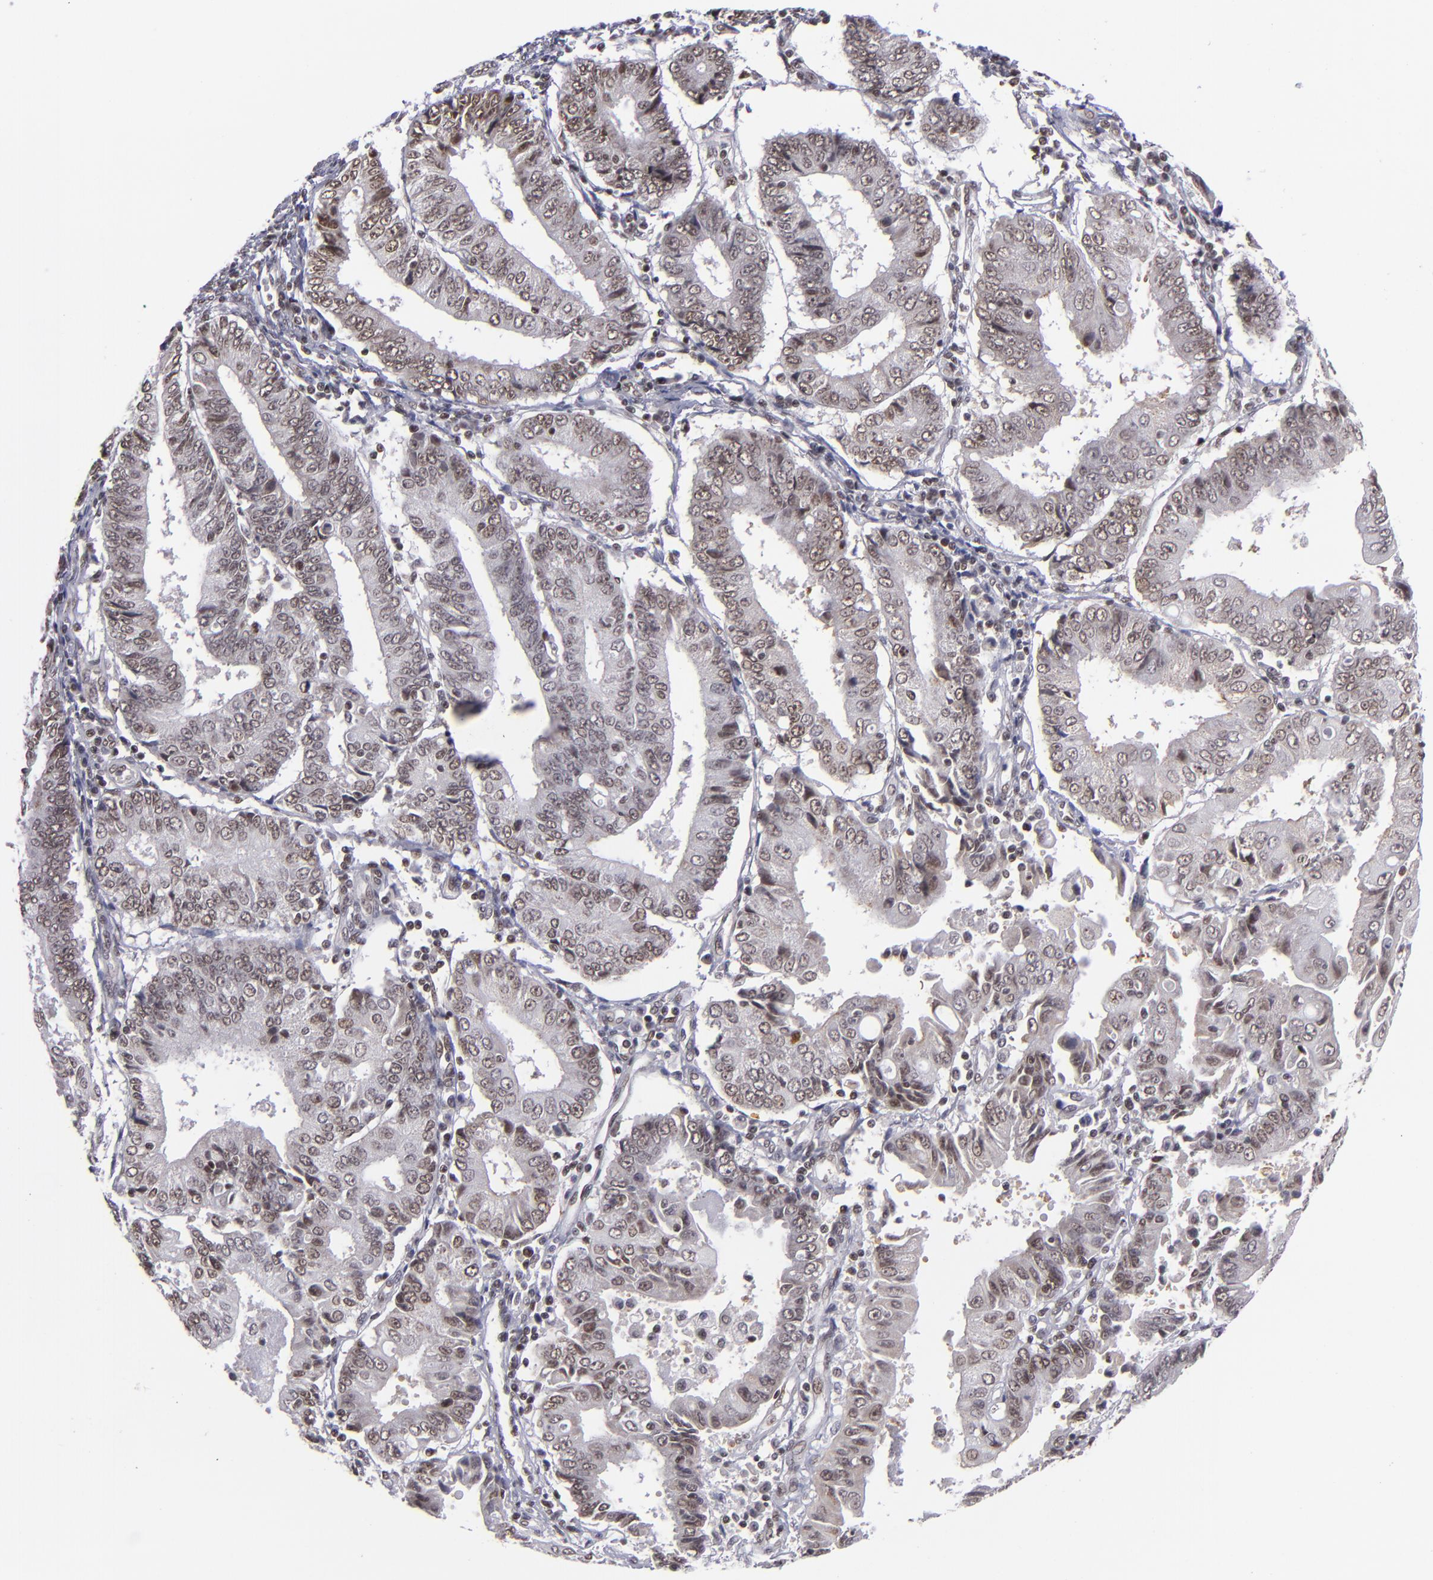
{"staining": {"intensity": "moderate", "quantity": ">75%", "location": "nuclear"}, "tissue": "endometrial cancer", "cell_type": "Tumor cells", "image_type": "cancer", "snomed": [{"axis": "morphology", "description": "Adenocarcinoma, NOS"}, {"axis": "topography", "description": "Endometrium"}], "caption": "Moderate nuclear staining is identified in about >75% of tumor cells in endometrial adenocarcinoma. (Brightfield microscopy of DAB IHC at high magnification).", "gene": "MLLT3", "patient": {"sex": "female", "age": 75}}